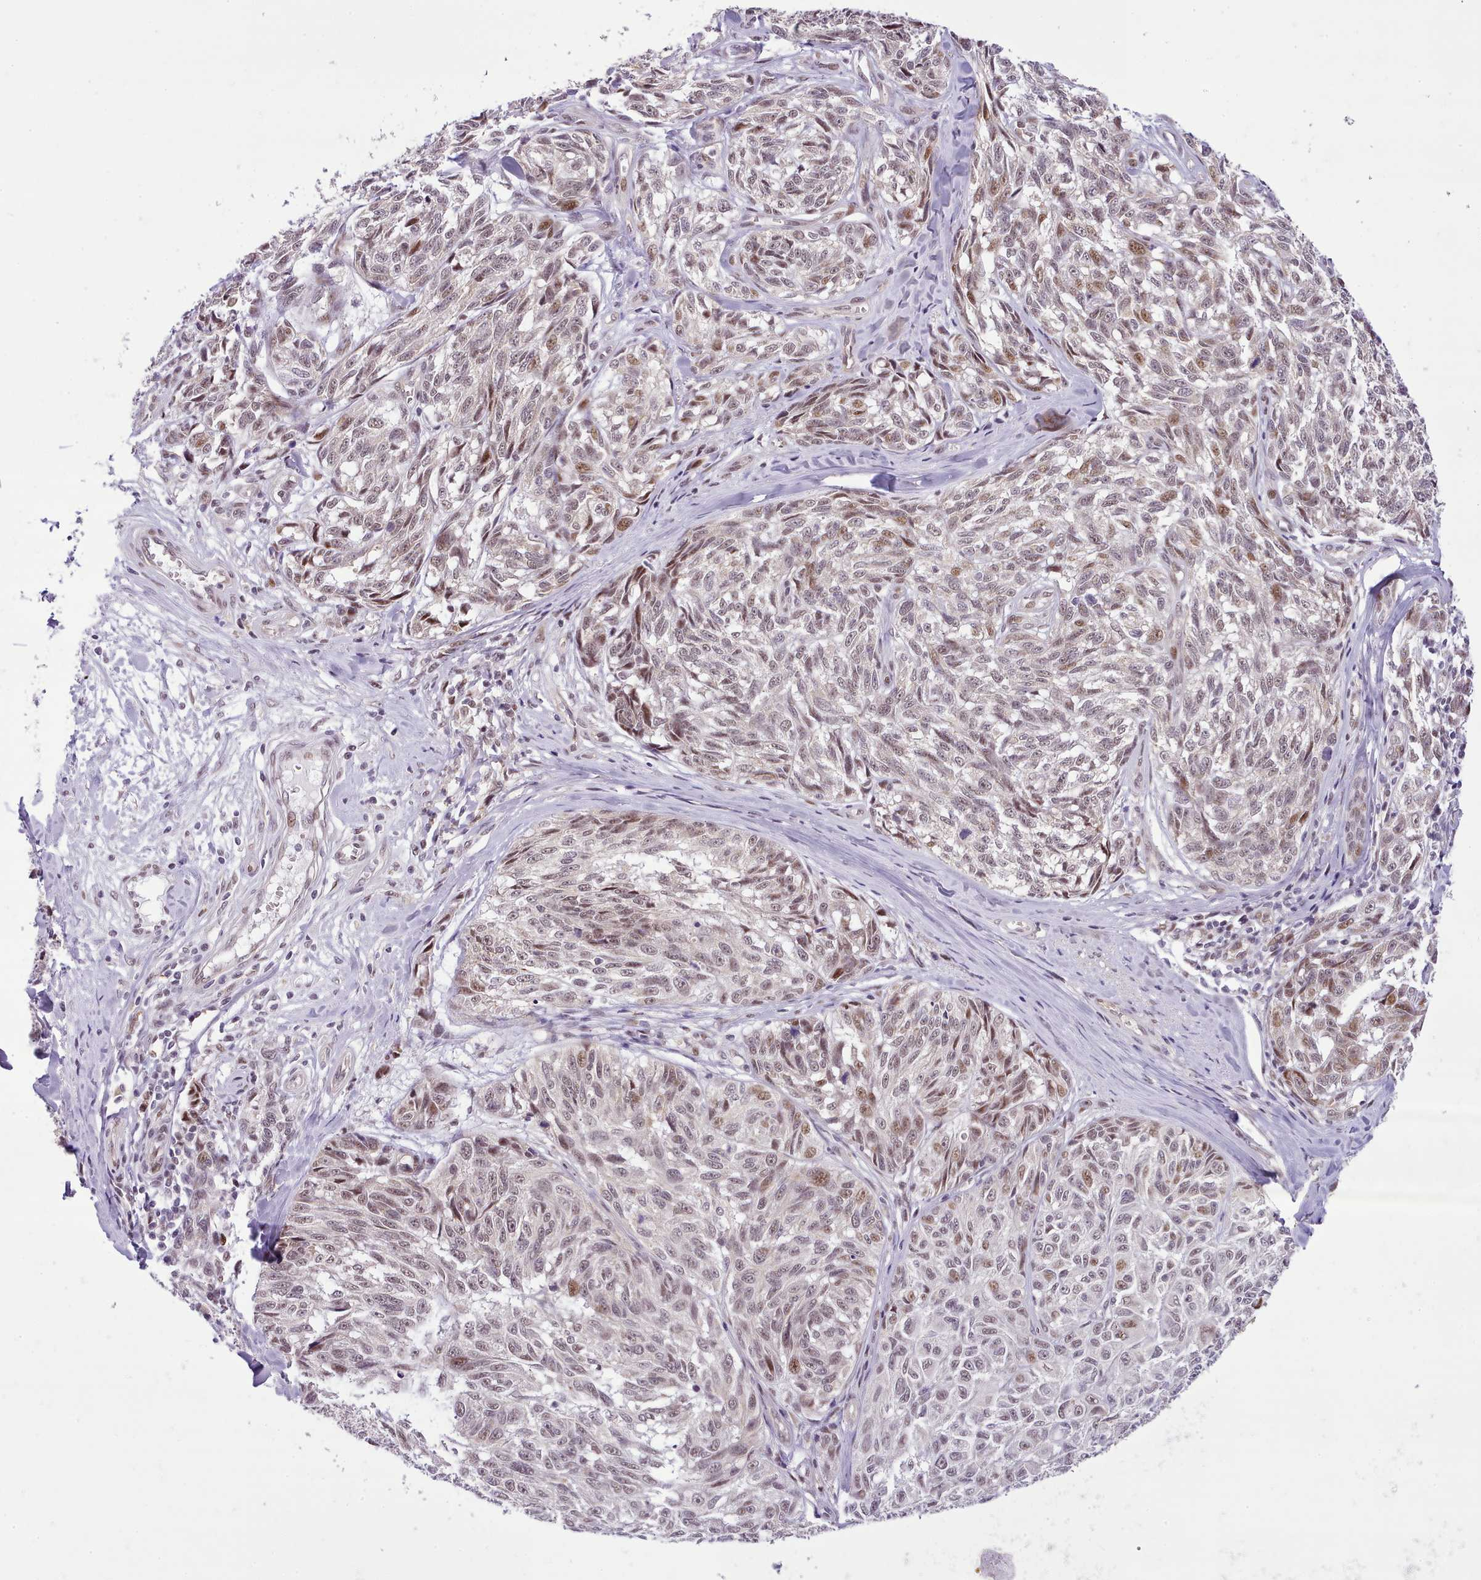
{"staining": {"intensity": "weak", "quantity": "25%-75%", "location": "nuclear"}, "tissue": "melanoma", "cell_type": "Tumor cells", "image_type": "cancer", "snomed": [{"axis": "morphology", "description": "Normal tissue, NOS"}, {"axis": "morphology", "description": "Malignant melanoma, NOS"}, {"axis": "topography", "description": "Skin"}], "caption": "Malignant melanoma was stained to show a protein in brown. There is low levels of weak nuclear positivity in about 25%-75% of tumor cells.", "gene": "HOXB7", "patient": {"sex": "female", "age": 64}}